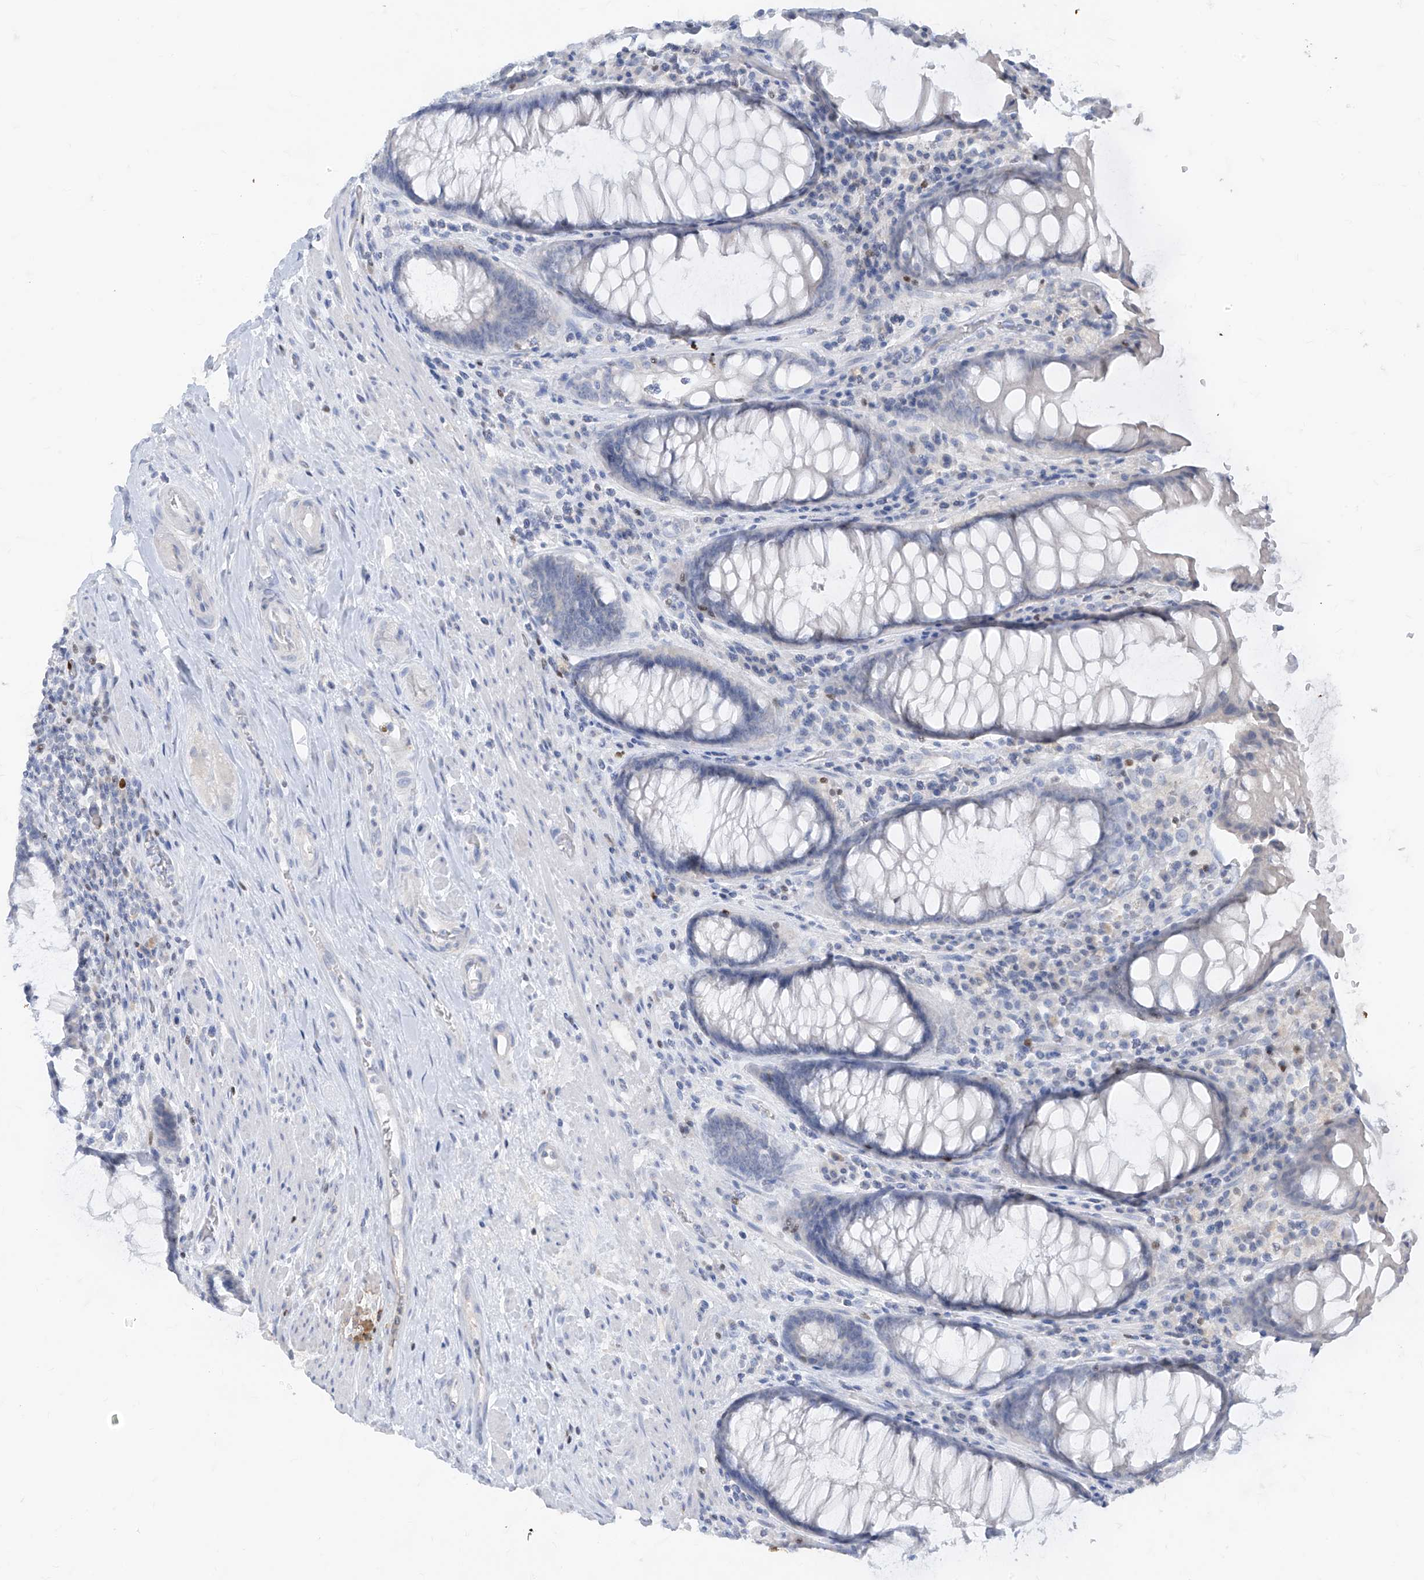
{"staining": {"intensity": "negative", "quantity": "none", "location": "none"}, "tissue": "rectum", "cell_type": "Glandular cells", "image_type": "normal", "snomed": [{"axis": "morphology", "description": "Normal tissue, NOS"}, {"axis": "topography", "description": "Rectum"}], "caption": "A histopathology image of rectum stained for a protein displays no brown staining in glandular cells. (DAB (3,3'-diaminobenzidine) immunohistochemistry (IHC) visualized using brightfield microscopy, high magnification).", "gene": "TBX21", "patient": {"sex": "male", "age": 64}}